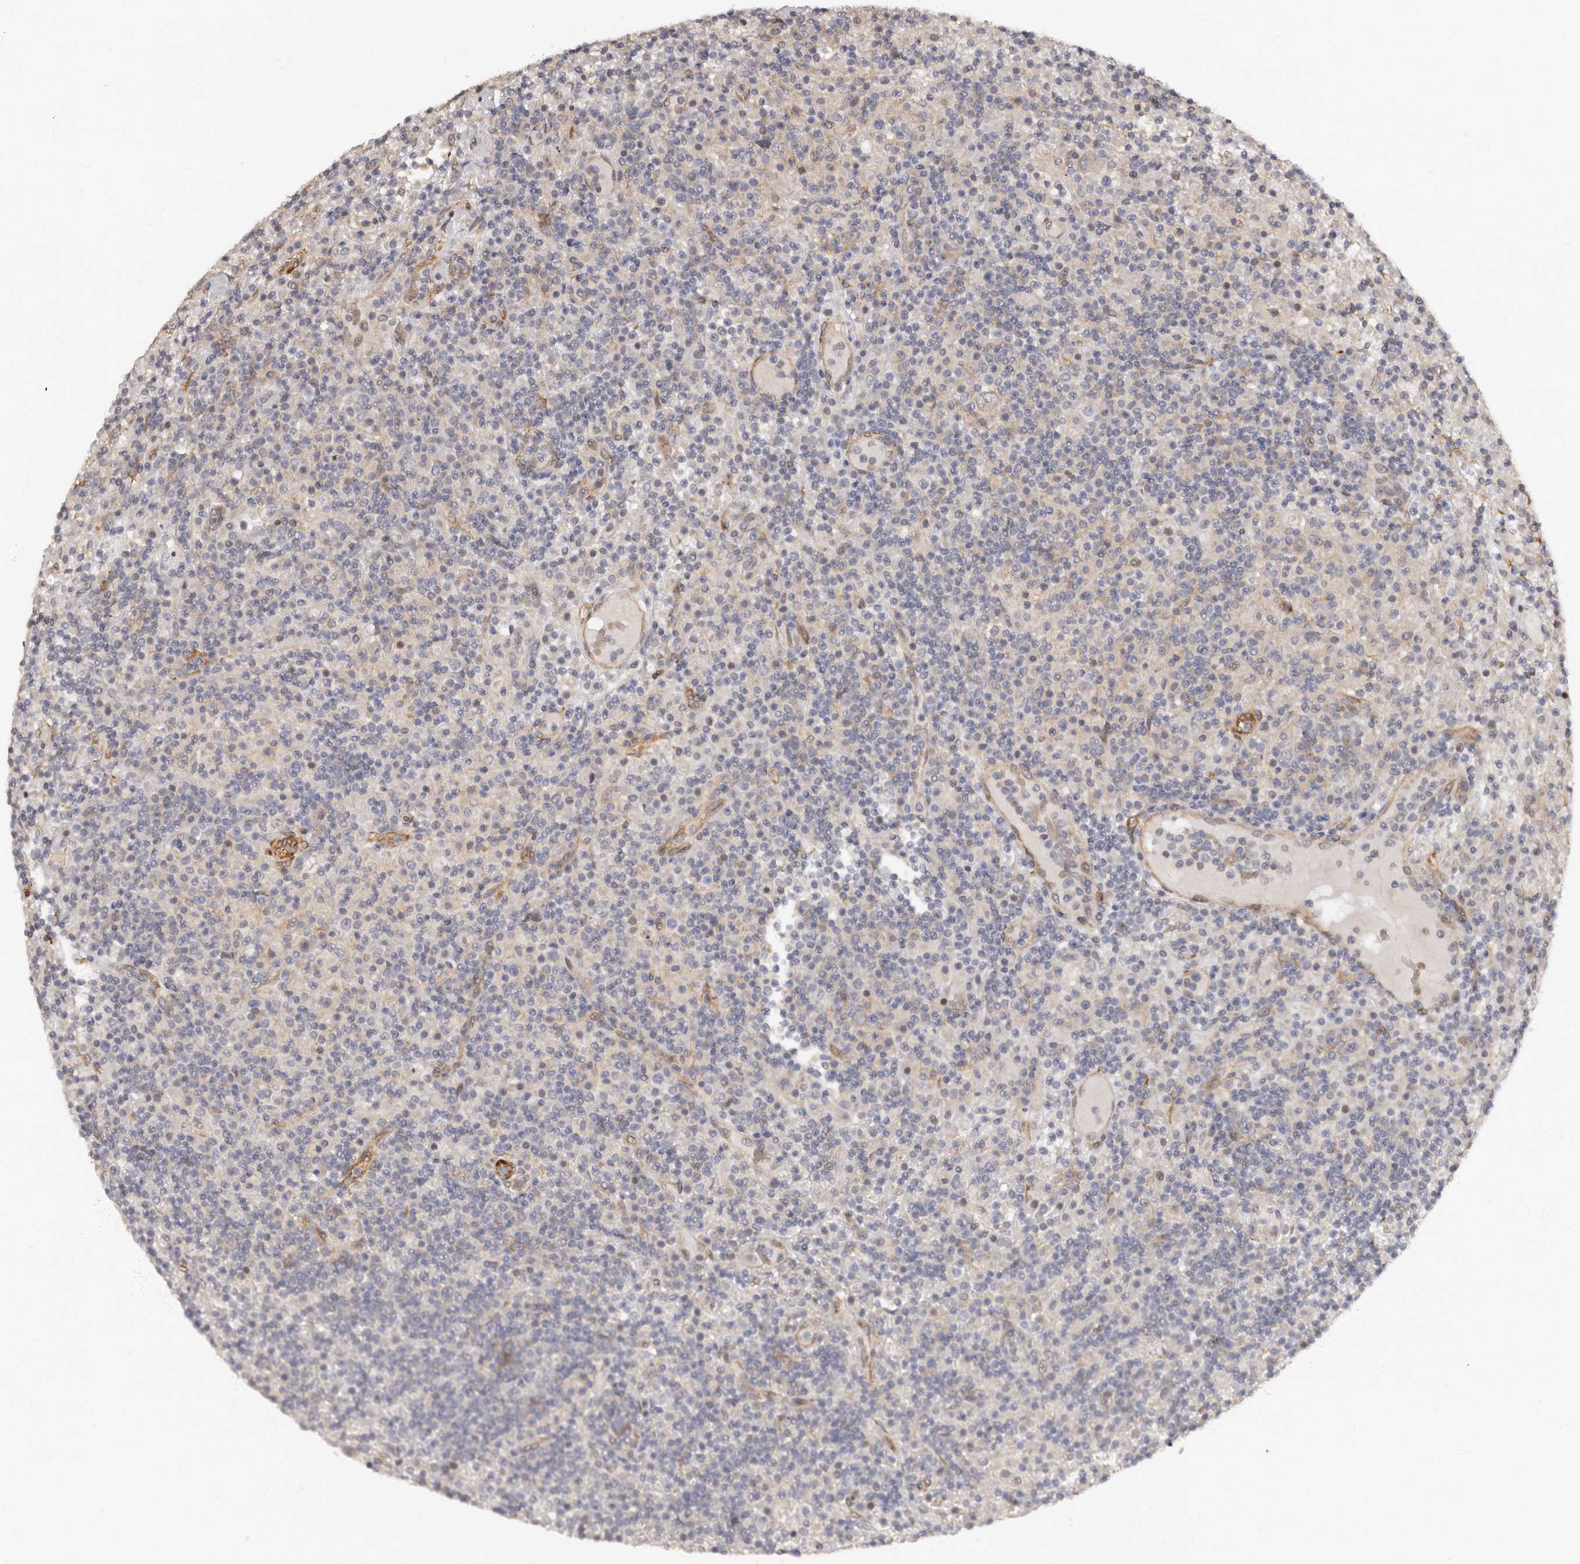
{"staining": {"intensity": "negative", "quantity": "none", "location": "none"}, "tissue": "lymphoma", "cell_type": "Tumor cells", "image_type": "cancer", "snomed": [{"axis": "morphology", "description": "Hodgkin's disease, NOS"}, {"axis": "topography", "description": "Lymph node"}], "caption": "This is an immunohistochemistry photomicrograph of human lymphoma. There is no positivity in tumor cells.", "gene": "TBC1D22B", "patient": {"sex": "male", "age": 70}}